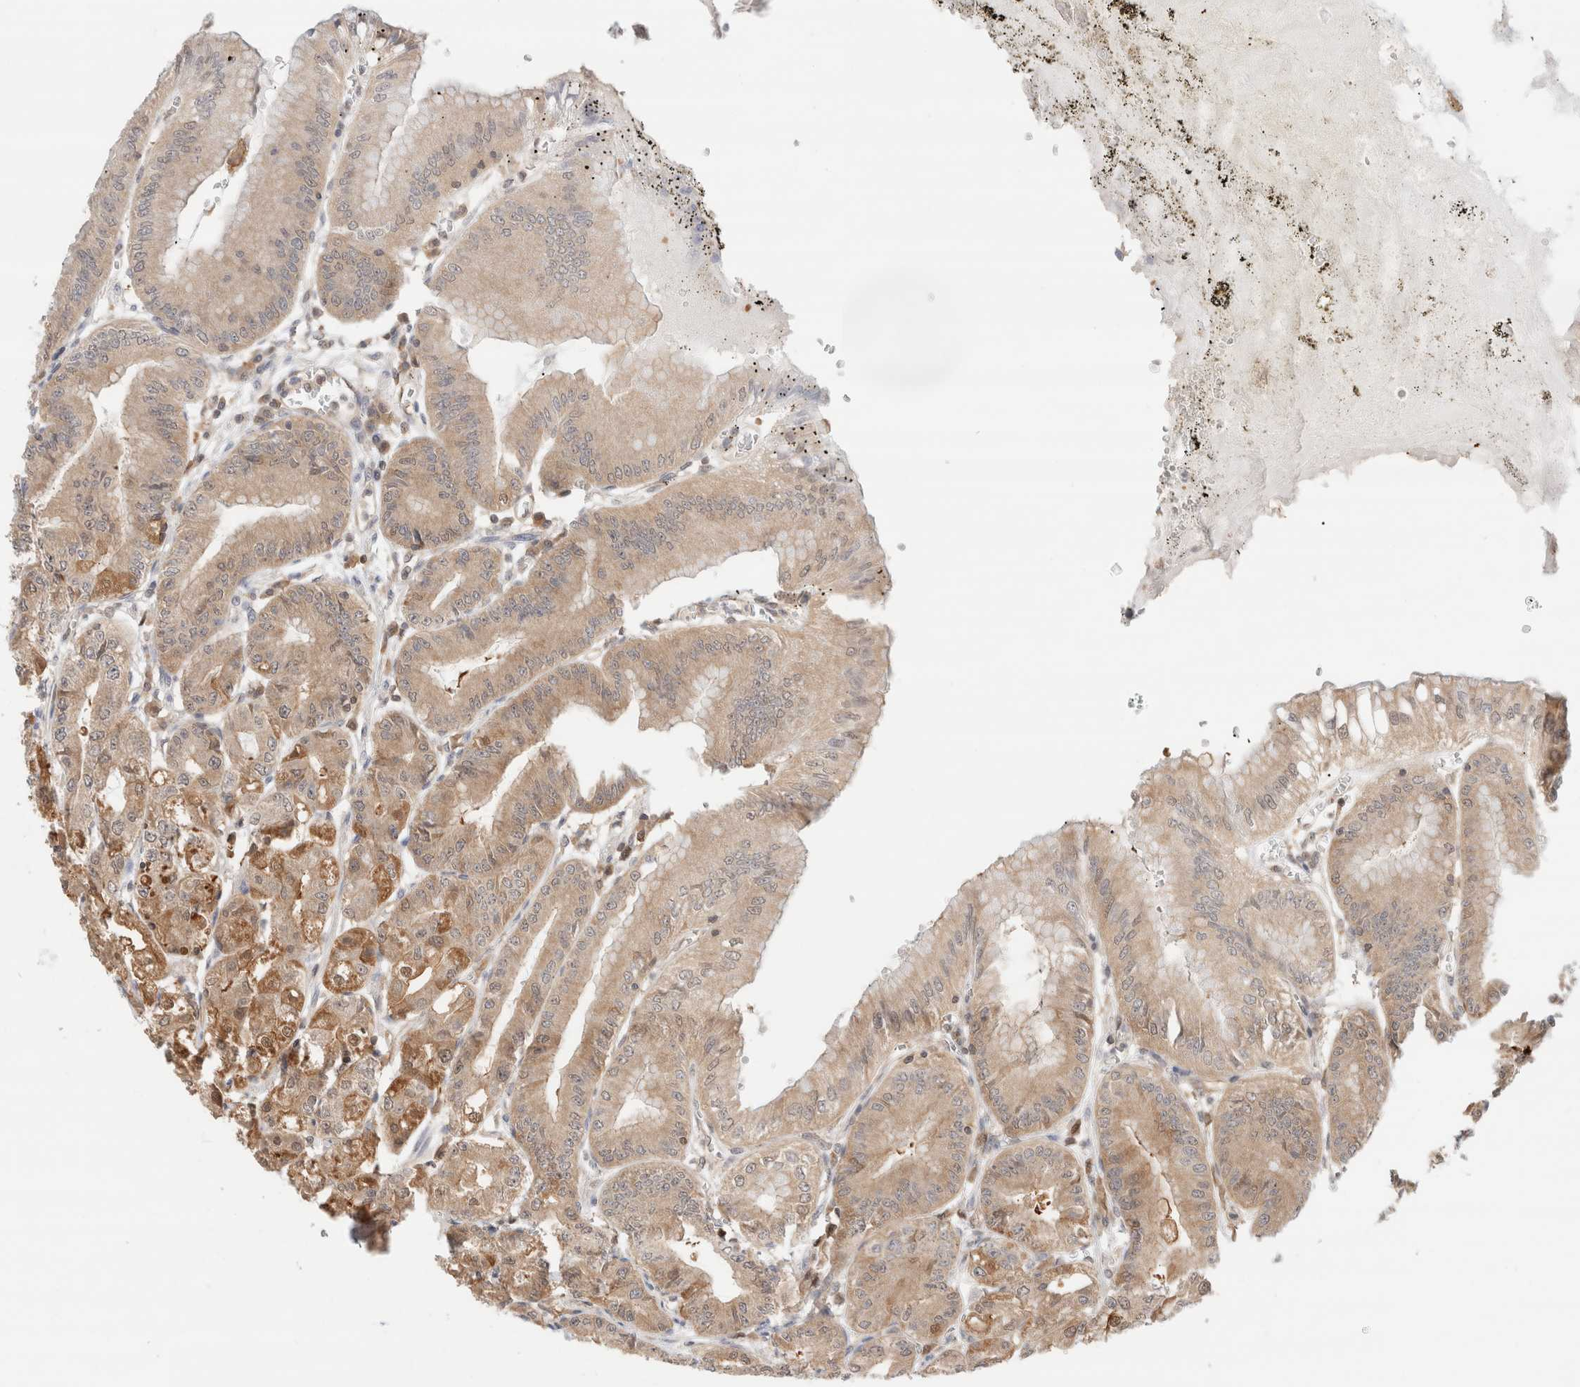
{"staining": {"intensity": "moderate", "quantity": ">75%", "location": "cytoplasmic/membranous"}, "tissue": "stomach", "cell_type": "Glandular cells", "image_type": "normal", "snomed": [{"axis": "morphology", "description": "Normal tissue, NOS"}, {"axis": "topography", "description": "Stomach, lower"}], "caption": "Immunohistochemistry (IHC) photomicrograph of normal stomach: stomach stained using IHC shows medium levels of moderate protein expression localized specifically in the cytoplasmic/membranous of glandular cells, appearing as a cytoplasmic/membranous brown color.", "gene": "C17orf97", "patient": {"sex": "male", "age": 71}}